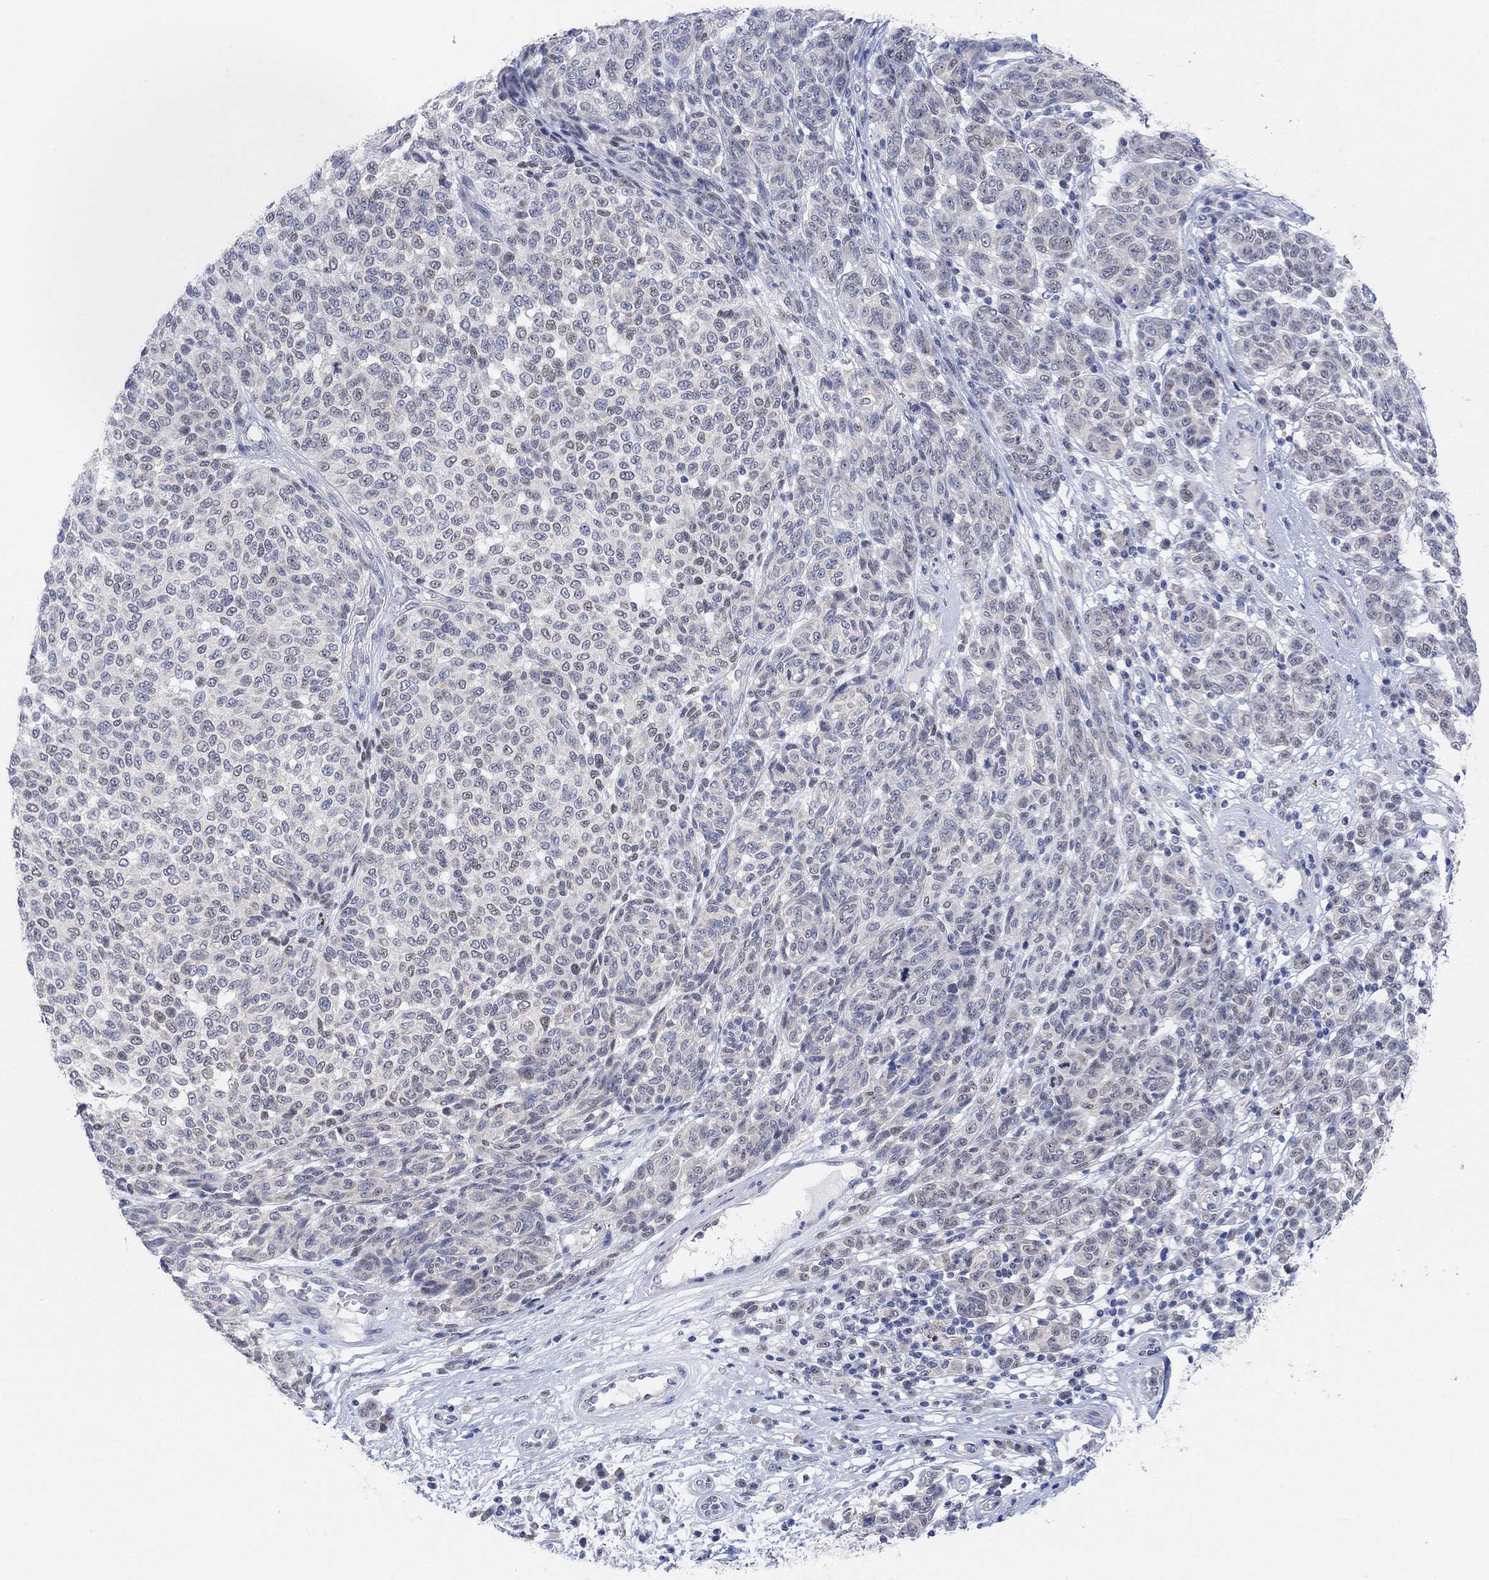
{"staining": {"intensity": "negative", "quantity": "none", "location": "none"}, "tissue": "melanoma", "cell_type": "Tumor cells", "image_type": "cancer", "snomed": [{"axis": "morphology", "description": "Malignant melanoma, NOS"}, {"axis": "topography", "description": "Skin"}], "caption": "A high-resolution image shows IHC staining of malignant melanoma, which displays no significant staining in tumor cells.", "gene": "RIMS1", "patient": {"sex": "male", "age": 59}}